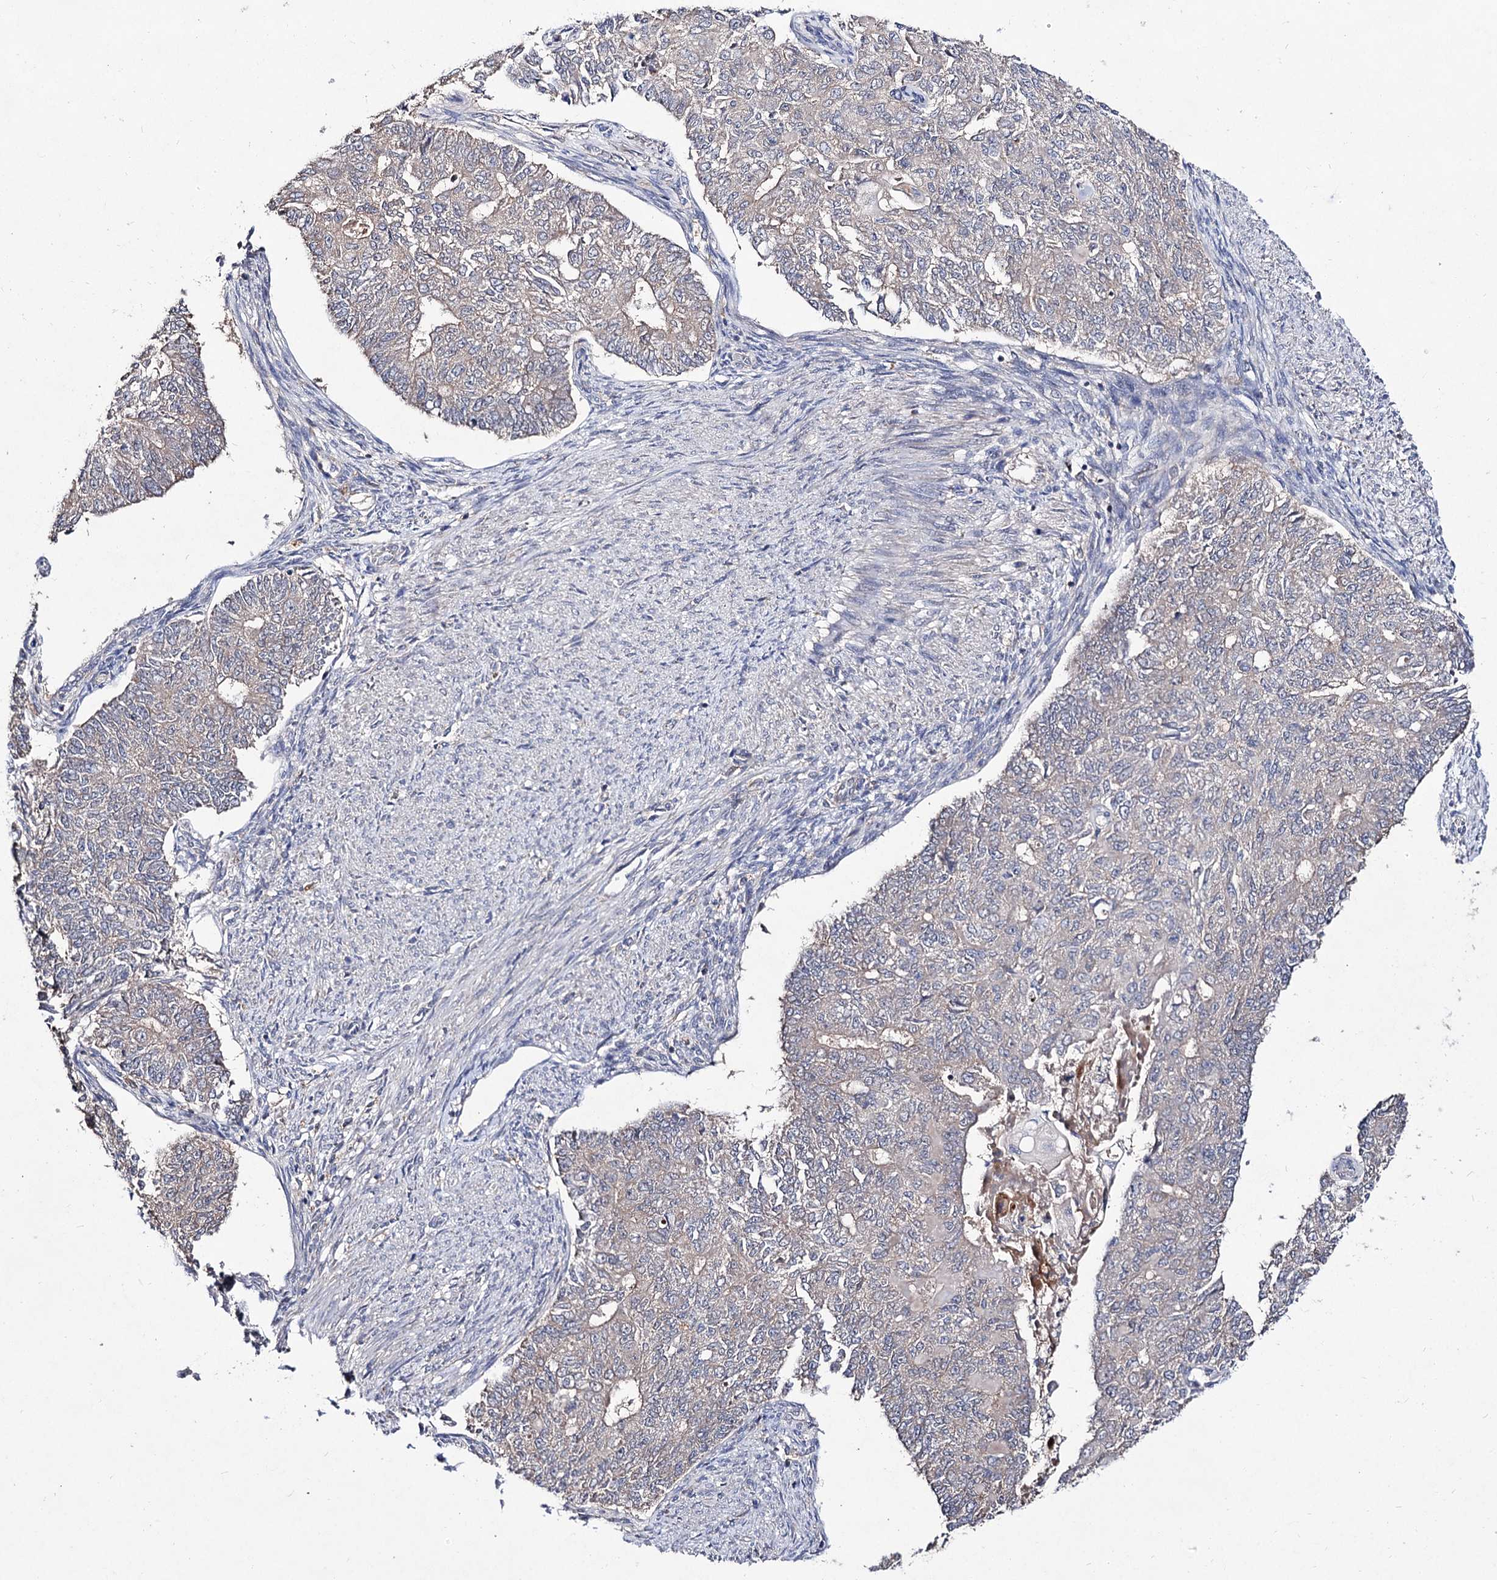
{"staining": {"intensity": "negative", "quantity": "none", "location": "none"}, "tissue": "endometrial cancer", "cell_type": "Tumor cells", "image_type": "cancer", "snomed": [{"axis": "morphology", "description": "Adenocarcinoma, NOS"}, {"axis": "topography", "description": "Endometrium"}], "caption": "High power microscopy micrograph of an immunohistochemistry photomicrograph of endometrial cancer (adenocarcinoma), revealing no significant positivity in tumor cells.", "gene": "ACTR6", "patient": {"sex": "female", "age": 32}}